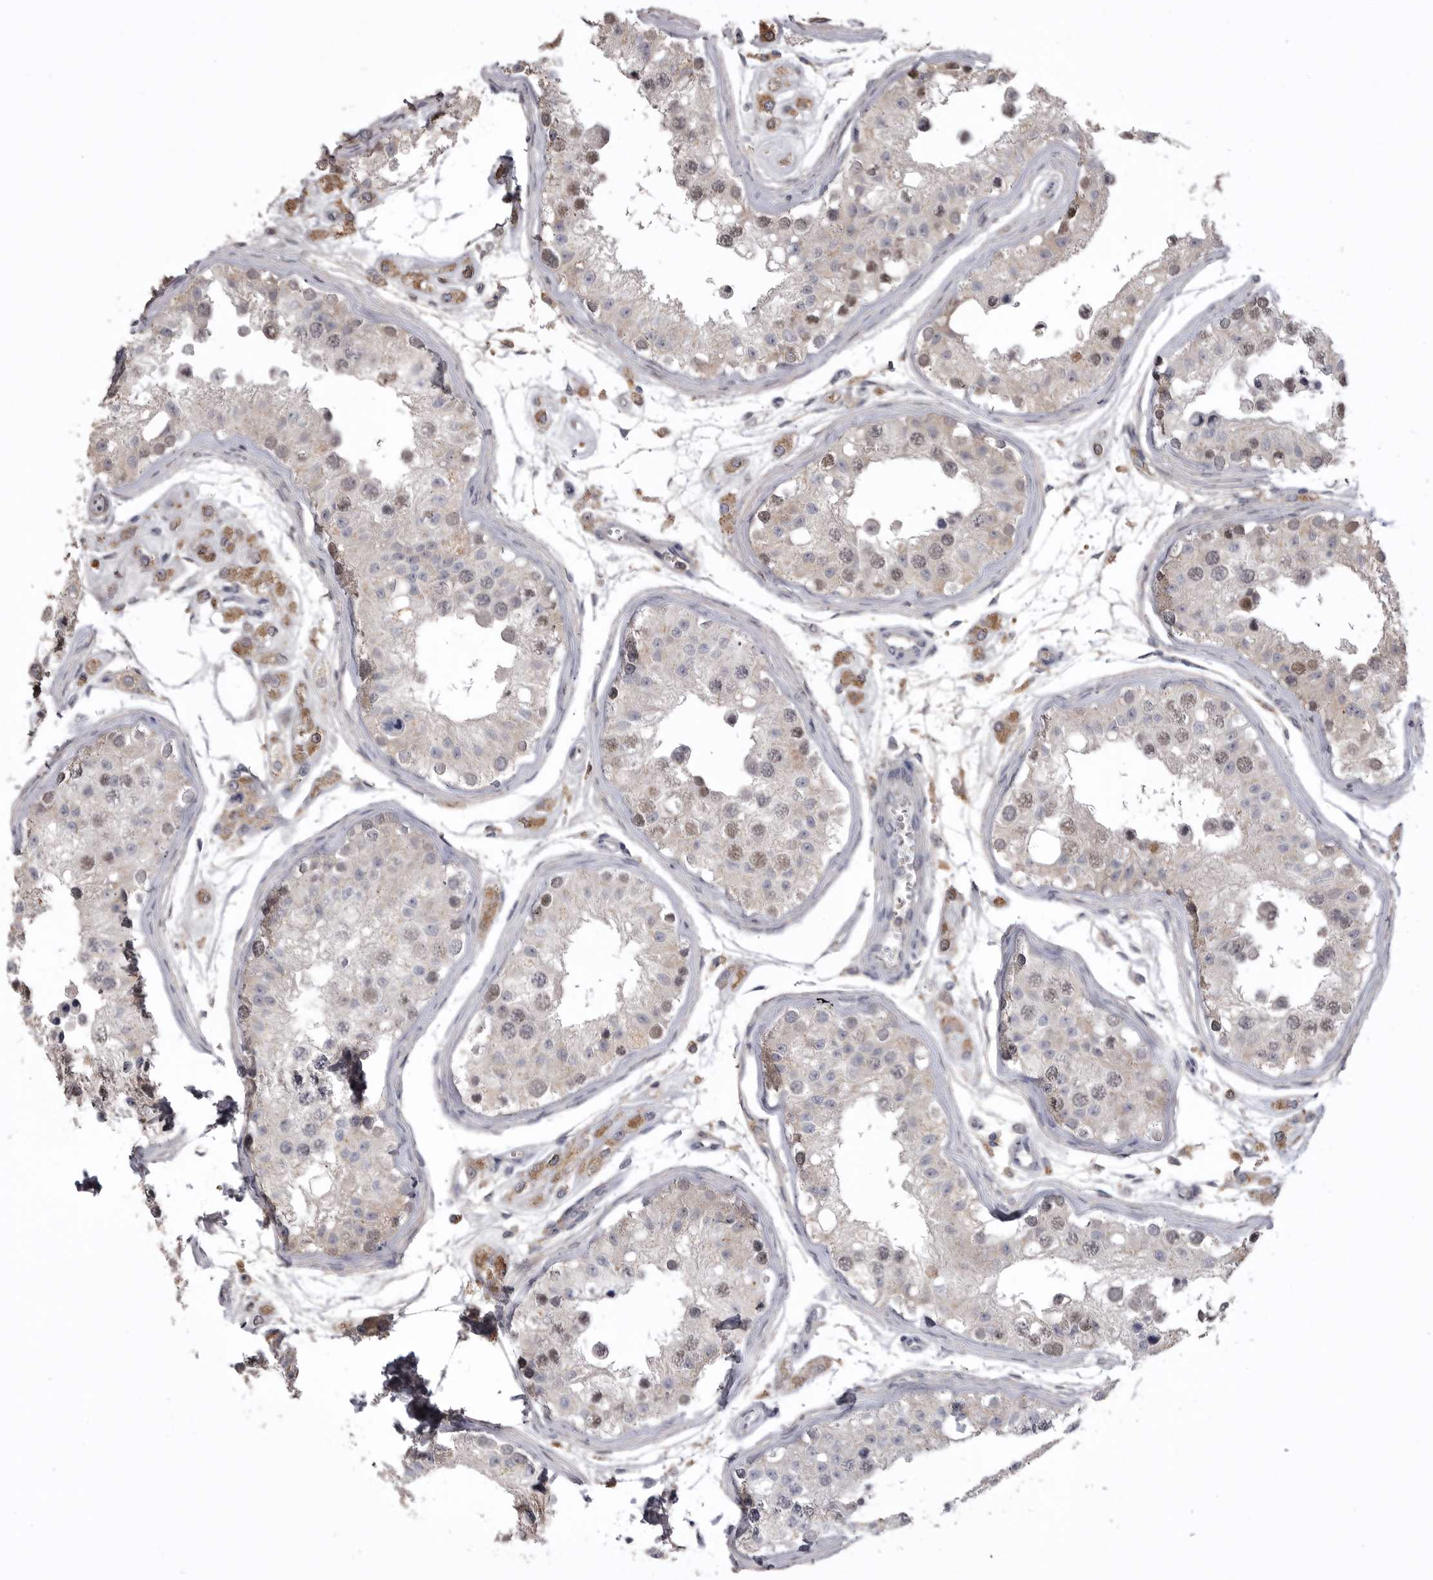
{"staining": {"intensity": "moderate", "quantity": "<25%", "location": "nuclear"}, "tissue": "testis", "cell_type": "Cells in seminiferous ducts", "image_type": "normal", "snomed": [{"axis": "morphology", "description": "Normal tissue, NOS"}, {"axis": "morphology", "description": "Adenocarcinoma, metastatic, NOS"}, {"axis": "topography", "description": "Testis"}], "caption": "This histopathology image reveals immunohistochemistry staining of unremarkable testis, with low moderate nuclear positivity in approximately <25% of cells in seminiferous ducts.", "gene": "AHSG", "patient": {"sex": "male", "age": 26}}